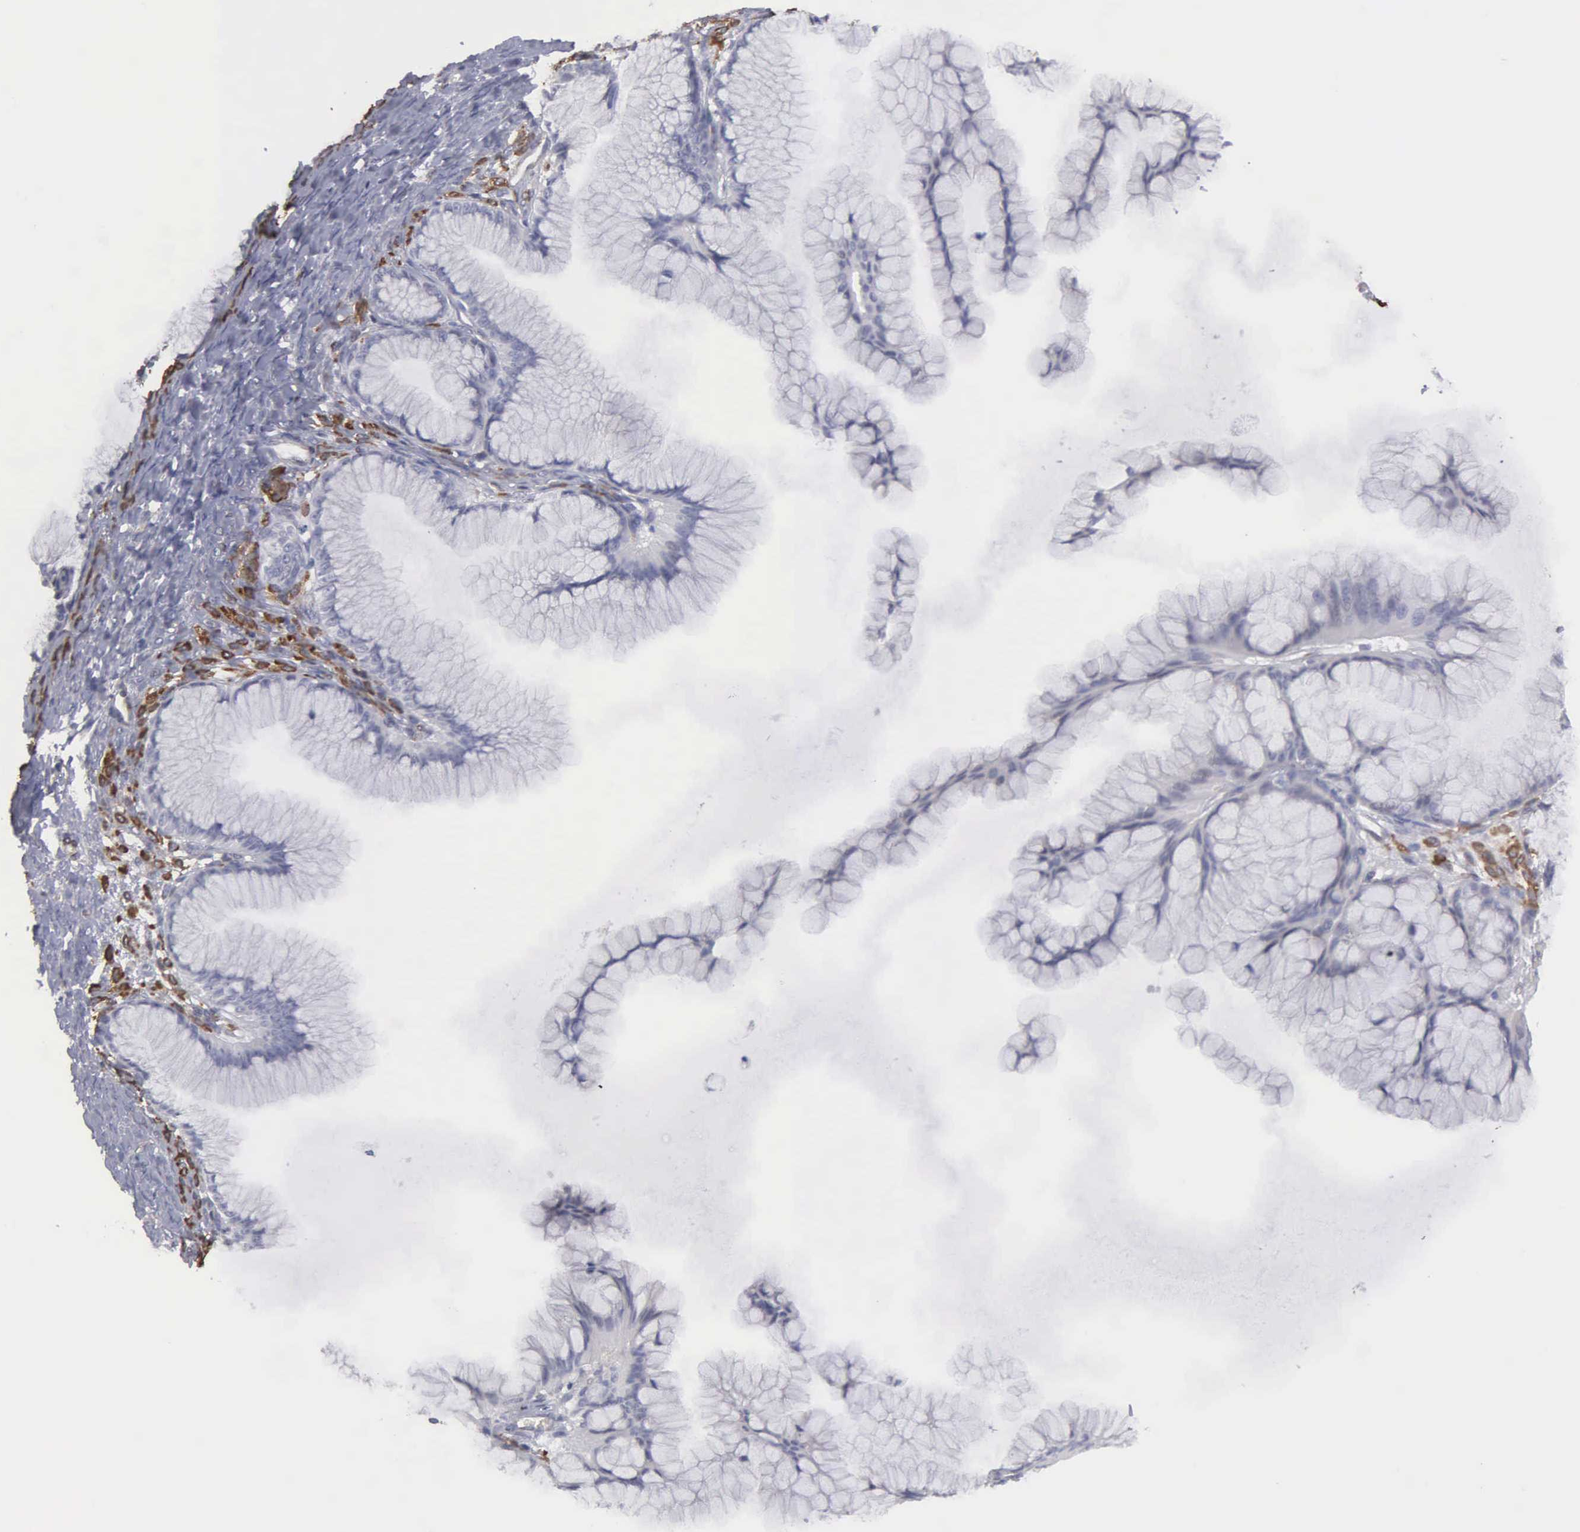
{"staining": {"intensity": "negative", "quantity": "none", "location": "none"}, "tissue": "ovarian cancer", "cell_type": "Tumor cells", "image_type": "cancer", "snomed": [{"axis": "morphology", "description": "Cystadenocarcinoma, mucinous, NOS"}, {"axis": "topography", "description": "Ovary"}], "caption": "Immunohistochemistry micrograph of human ovarian cancer (mucinous cystadenocarcinoma) stained for a protein (brown), which demonstrates no staining in tumor cells. The staining is performed using DAB brown chromogen with nuclei counter-stained in using hematoxylin.", "gene": "LIN52", "patient": {"sex": "female", "age": 41}}